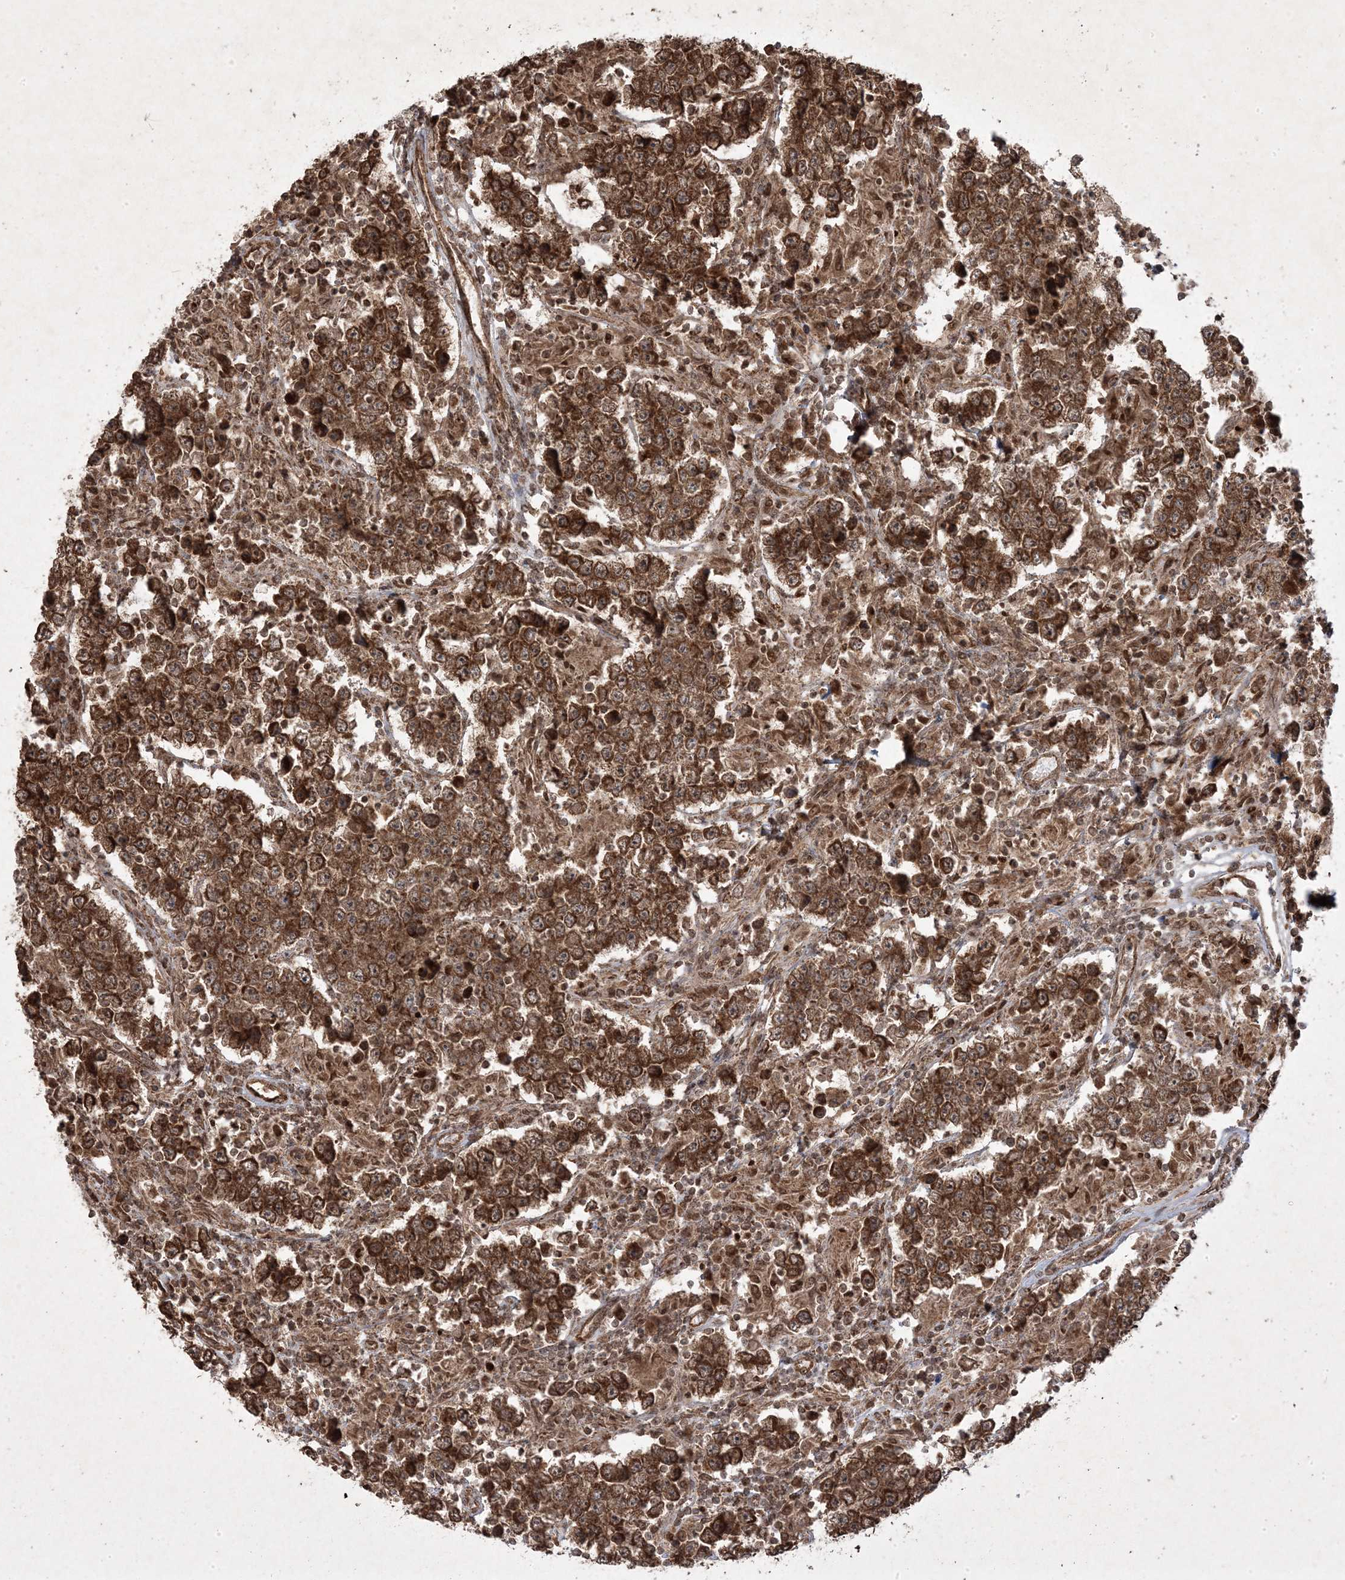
{"staining": {"intensity": "strong", "quantity": ">75%", "location": "cytoplasmic/membranous"}, "tissue": "testis cancer", "cell_type": "Tumor cells", "image_type": "cancer", "snomed": [{"axis": "morphology", "description": "Normal tissue, NOS"}, {"axis": "morphology", "description": "Urothelial carcinoma, High grade"}, {"axis": "morphology", "description": "Seminoma, NOS"}, {"axis": "morphology", "description": "Carcinoma, Embryonal, NOS"}, {"axis": "topography", "description": "Urinary bladder"}, {"axis": "topography", "description": "Testis"}], "caption": "Human high-grade urothelial carcinoma (testis) stained with a brown dye shows strong cytoplasmic/membranous positive expression in about >75% of tumor cells.", "gene": "PLEKHM2", "patient": {"sex": "male", "age": 41}}